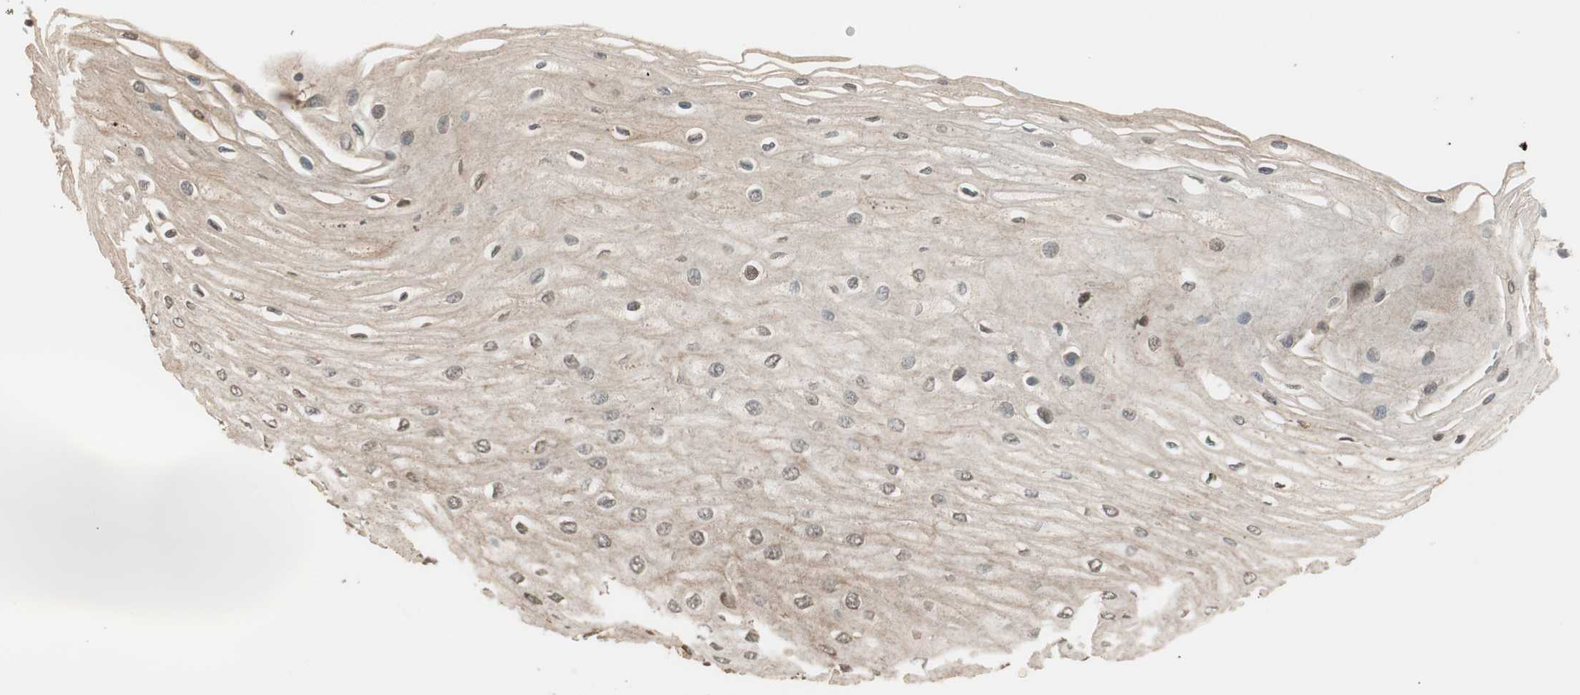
{"staining": {"intensity": "moderate", "quantity": ">75%", "location": "cytoplasmic/membranous,nuclear"}, "tissue": "esophagus", "cell_type": "Squamous epithelial cells", "image_type": "normal", "snomed": [{"axis": "morphology", "description": "Normal tissue, NOS"}, {"axis": "morphology", "description": "Squamous cell carcinoma, NOS"}, {"axis": "topography", "description": "Esophagus"}], "caption": "Benign esophagus shows moderate cytoplasmic/membranous,nuclear positivity in about >75% of squamous epithelial cells, visualized by immunohistochemistry.", "gene": "CNOT4", "patient": {"sex": "male", "age": 65}}